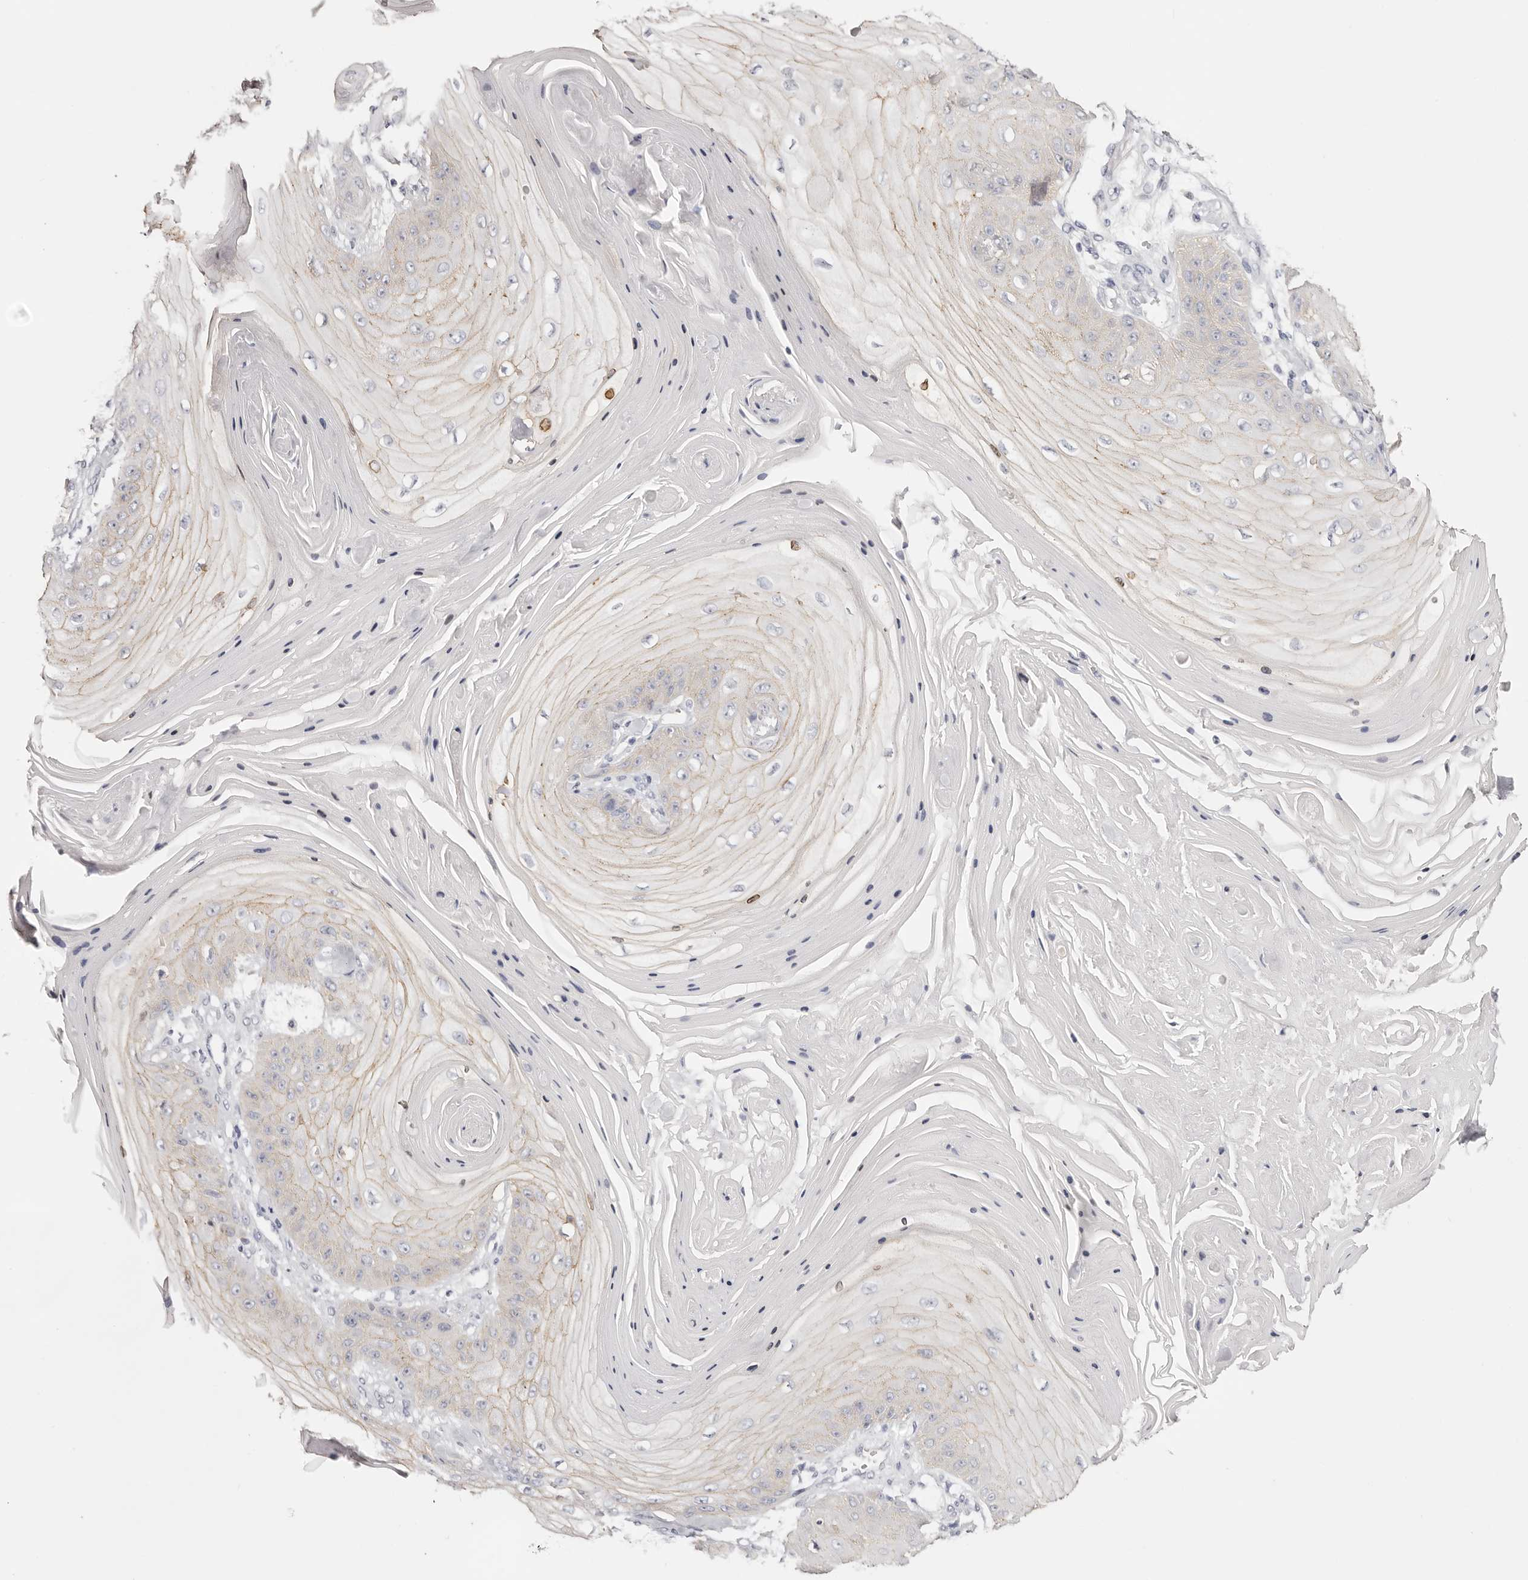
{"staining": {"intensity": "weak", "quantity": "<25%", "location": "cytoplasmic/membranous"}, "tissue": "skin cancer", "cell_type": "Tumor cells", "image_type": "cancer", "snomed": [{"axis": "morphology", "description": "Squamous cell carcinoma, NOS"}, {"axis": "topography", "description": "Skin"}], "caption": "Tumor cells show no significant protein expression in skin squamous cell carcinoma.", "gene": "ROM1", "patient": {"sex": "male", "age": 74}}